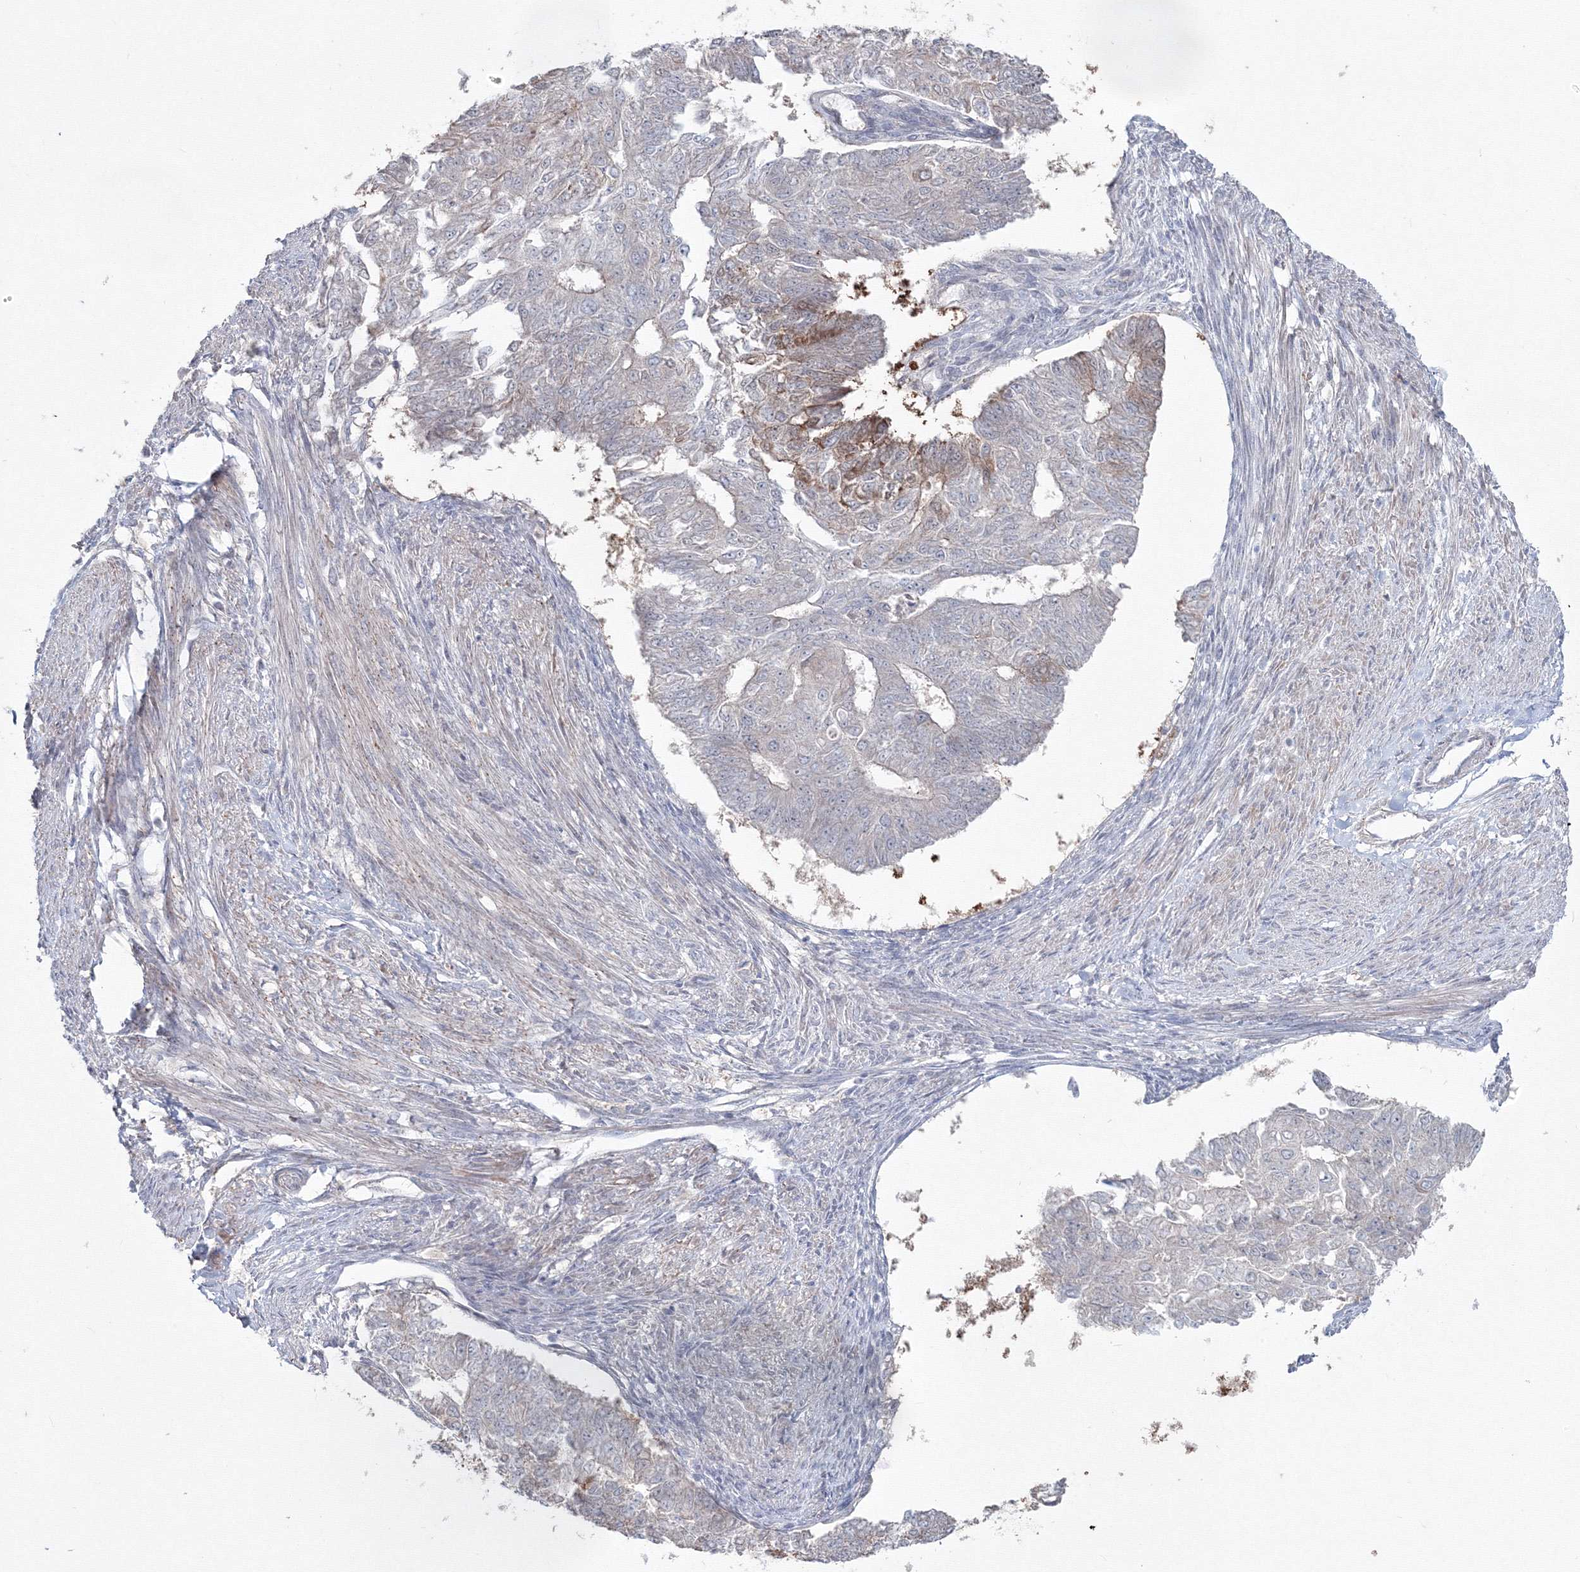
{"staining": {"intensity": "weak", "quantity": "<25%", "location": "cytoplasmic/membranous"}, "tissue": "endometrial cancer", "cell_type": "Tumor cells", "image_type": "cancer", "snomed": [{"axis": "morphology", "description": "Adenocarcinoma, NOS"}, {"axis": "topography", "description": "Endometrium"}], "caption": "Immunohistochemistry histopathology image of human endometrial adenocarcinoma stained for a protein (brown), which exhibits no positivity in tumor cells.", "gene": "MKRN2", "patient": {"sex": "female", "age": 32}}